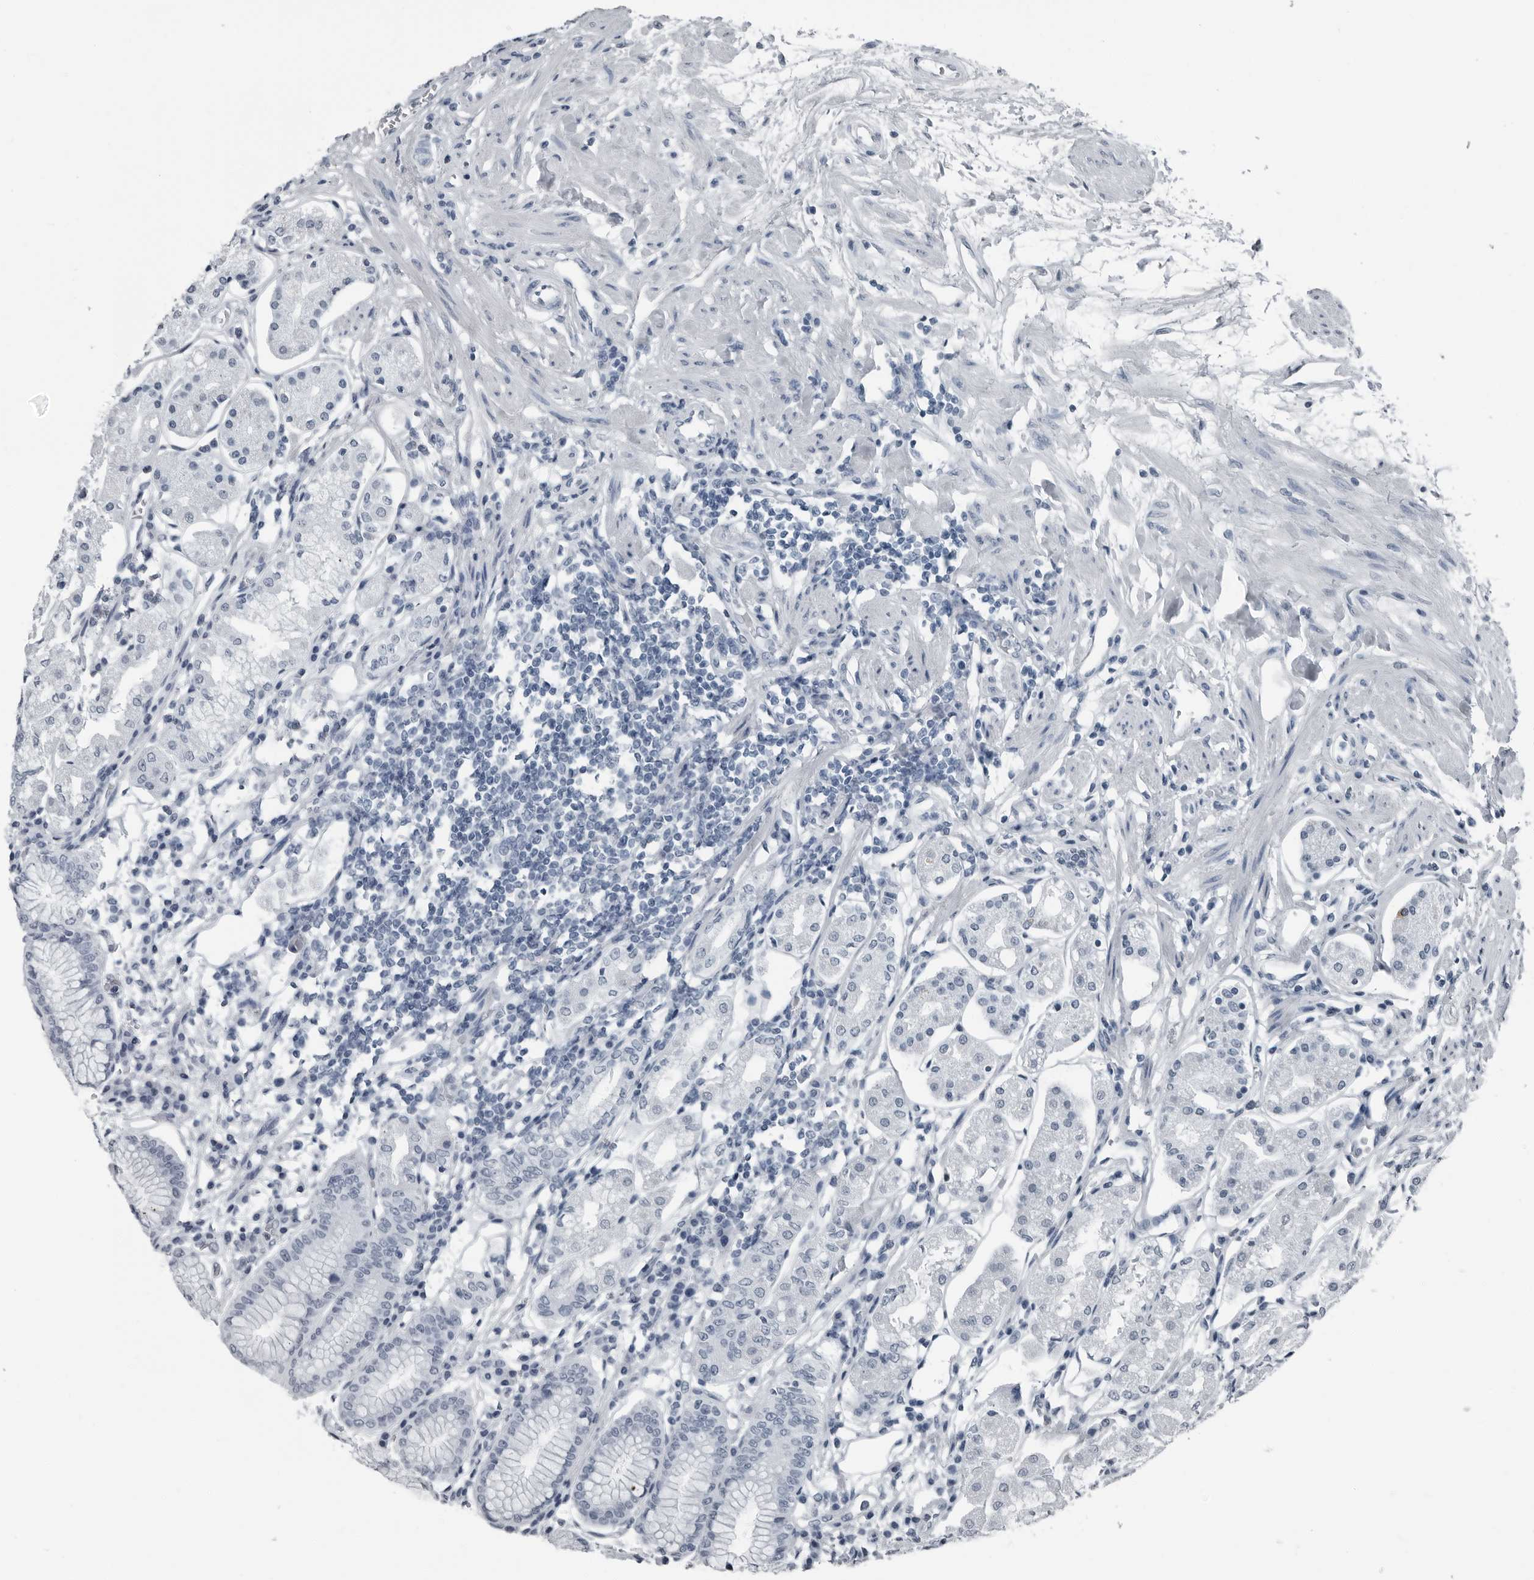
{"staining": {"intensity": "negative", "quantity": "none", "location": "none"}, "tissue": "stomach", "cell_type": "Glandular cells", "image_type": "normal", "snomed": [{"axis": "morphology", "description": "Normal tissue, NOS"}, {"axis": "topography", "description": "Stomach"}, {"axis": "topography", "description": "Stomach, lower"}], "caption": "Glandular cells are negative for brown protein staining in normal stomach. The staining is performed using DAB brown chromogen with nuclei counter-stained in using hematoxylin.", "gene": "PRSS1", "patient": {"sex": "female", "age": 56}}